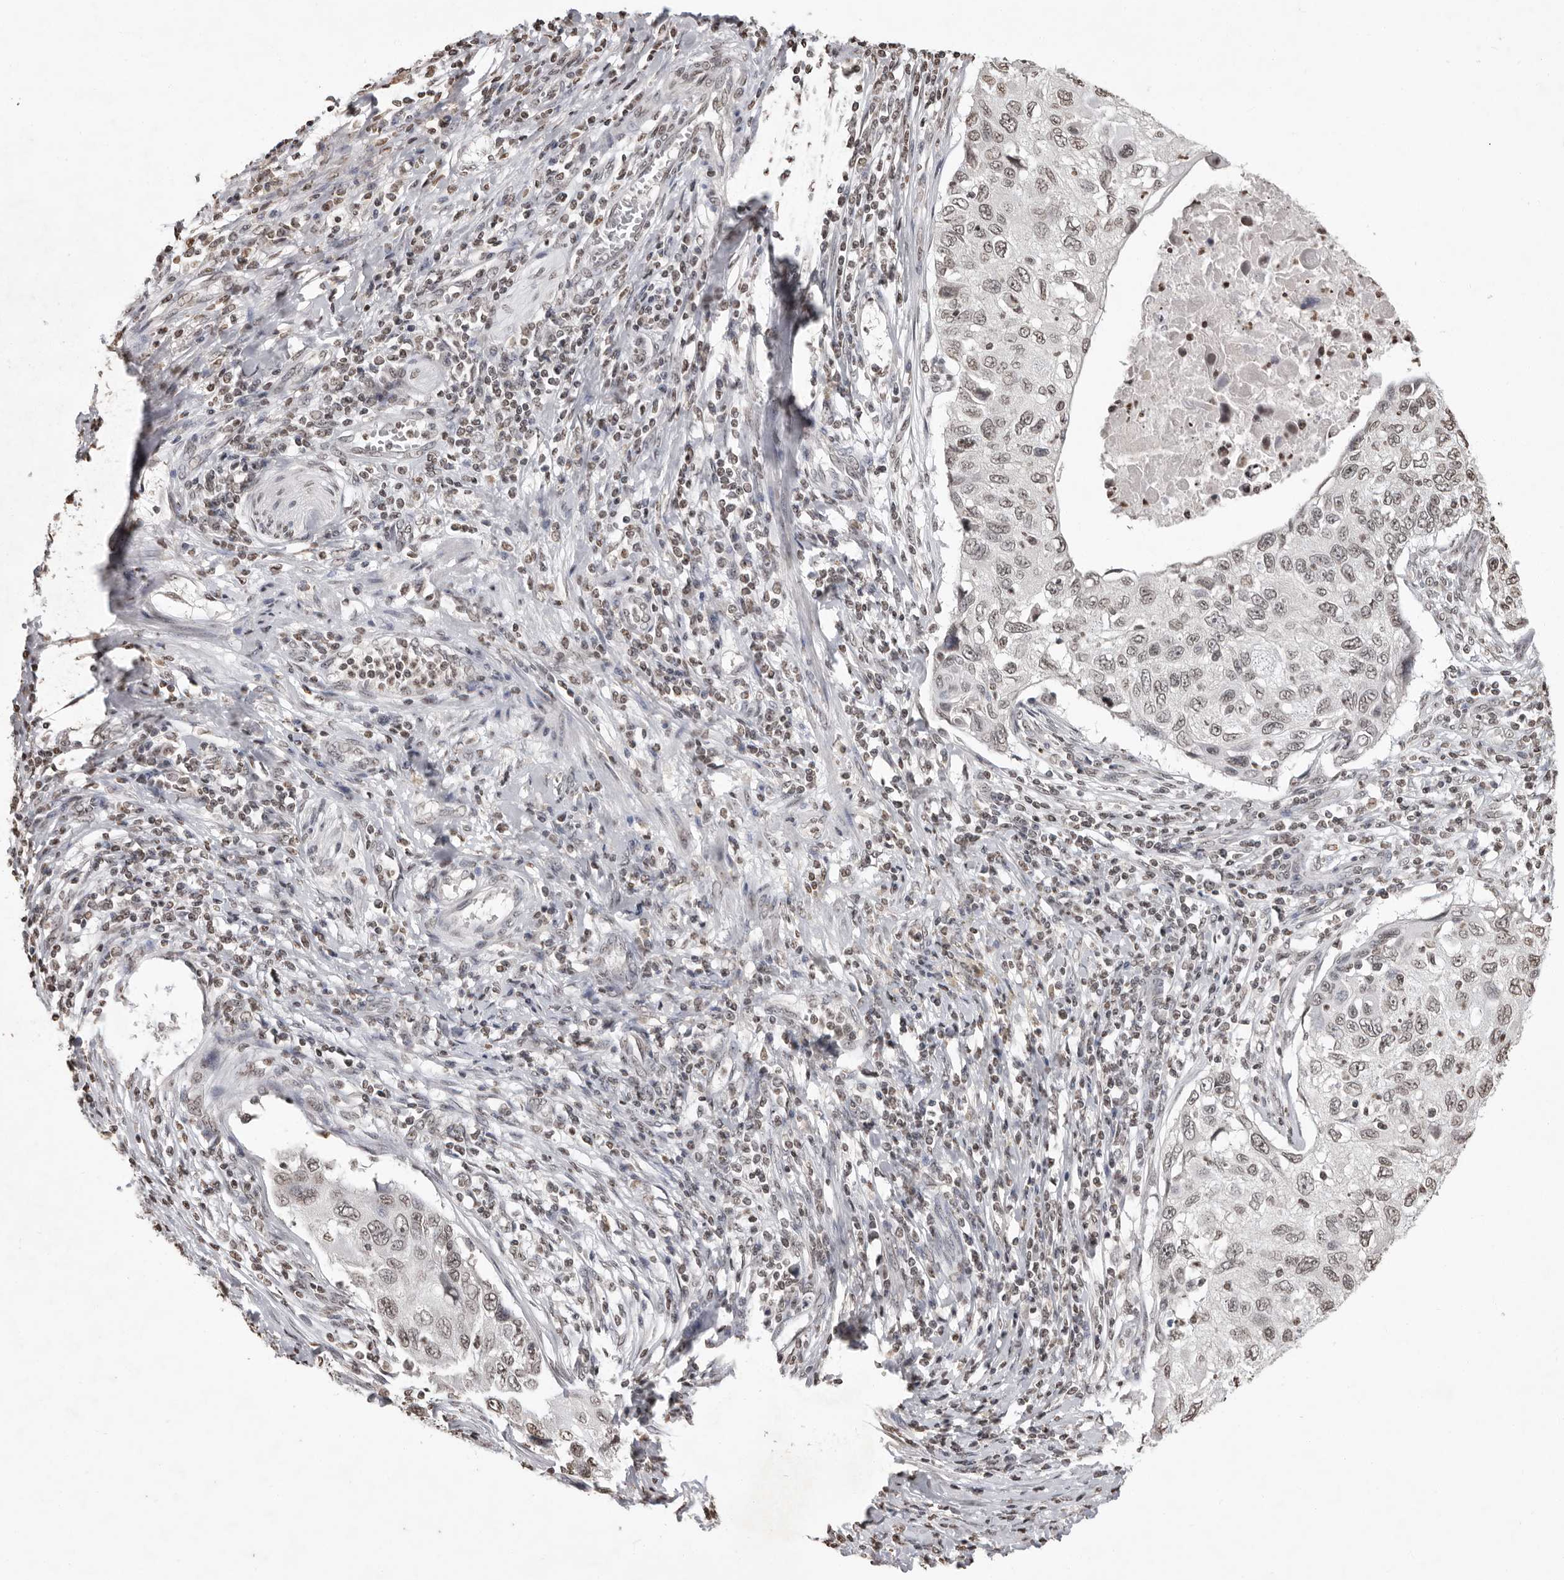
{"staining": {"intensity": "weak", "quantity": "25%-75%", "location": "nuclear"}, "tissue": "cervical cancer", "cell_type": "Tumor cells", "image_type": "cancer", "snomed": [{"axis": "morphology", "description": "Squamous cell carcinoma, NOS"}, {"axis": "topography", "description": "Cervix"}], "caption": "Immunohistochemical staining of cervical squamous cell carcinoma demonstrates low levels of weak nuclear positivity in approximately 25%-75% of tumor cells.", "gene": "WDR45", "patient": {"sex": "female", "age": 70}}